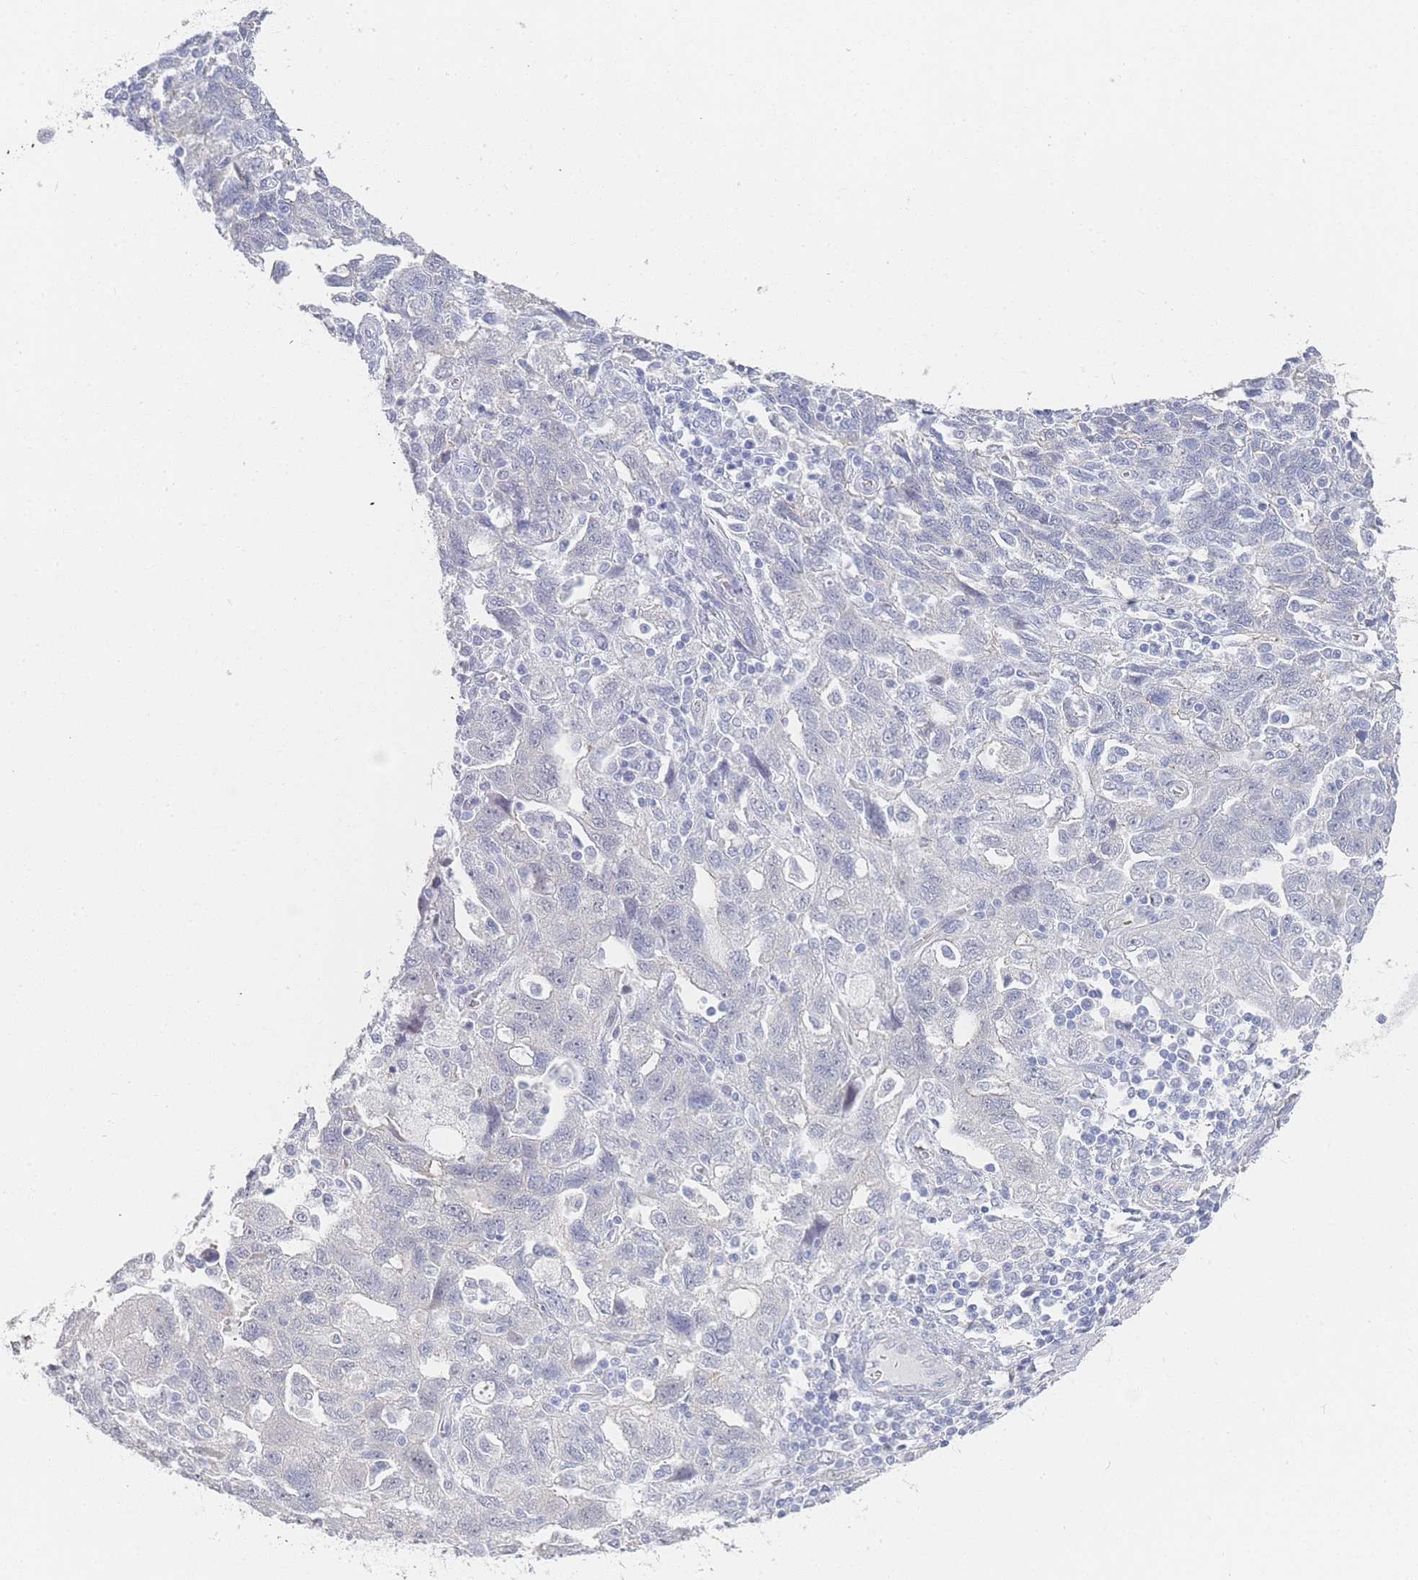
{"staining": {"intensity": "negative", "quantity": "none", "location": "none"}, "tissue": "ovarian cancer", "cell_type": "Tumor cells", "image_type": "cancer", "snomed": [{"axis": "morphology", "description": "Carcinoma, NOS"}, {"axis": "morphology", "description": "Cystadenocarcinoma, serous, NOS"}, {"axis": "topography", "description": "Ovary"}], "caption": "Ovarian carcinoma was stained to show a protein in brown. There is no significant expression in tumor cells.", "gene": "IMPG1", "patient": {"sex": "female", "age": 69}}